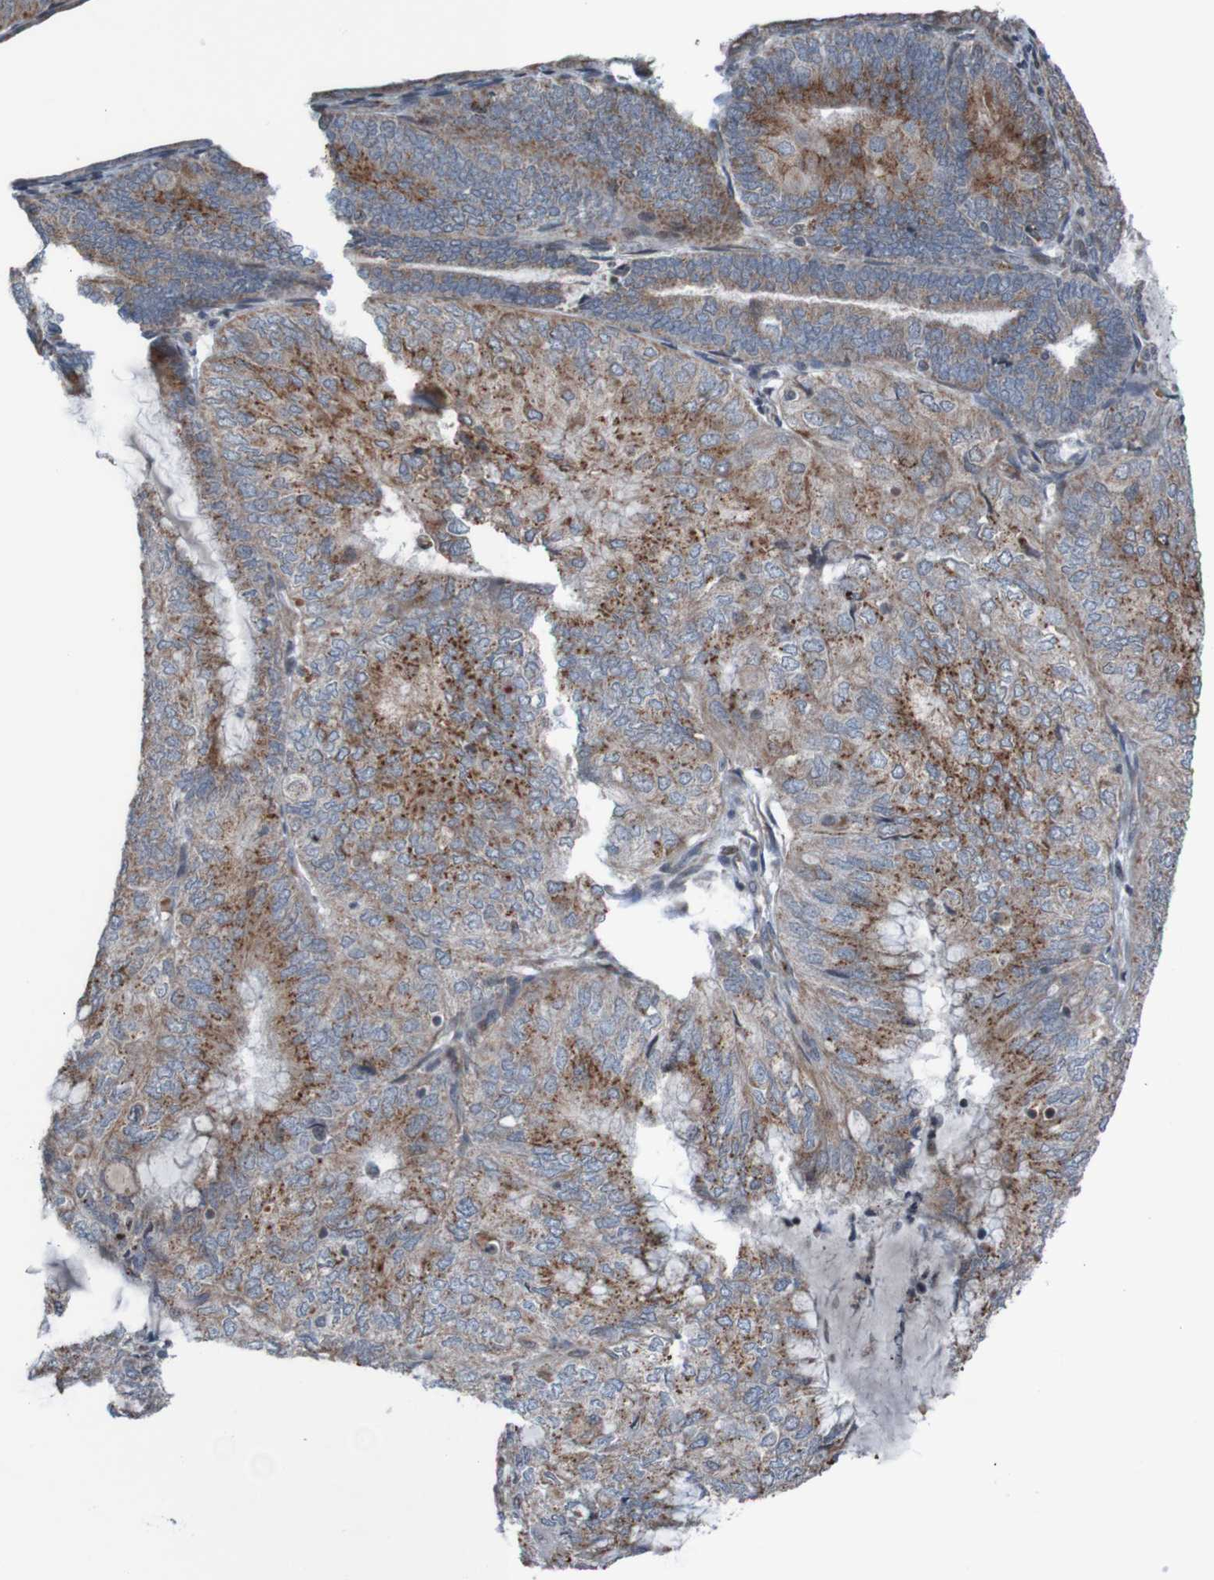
{"staining": {"intensity": "moderate", "quantity": "25%-75%", "location": "cytoplasmic/membranous"}, "tissue": "endometrial cancer", "cell_type": "Tumor cells", "image_type": "cancer", "snomed": [{"axis": "morphology", "description": "Adenocarcinoma, NOS"}, {"axis": "topography", "description": "Endometrium"}], "caption": "The histopathology image displays immunohistochemical staining of endometrial cancer (adenocarcinoma). There is moderate cytoplasmic/membranous positivity is present in approximately 25%-75% of tumor cells.", "gene": "UNG", "patient": {"sex": "female", "age": 81}}